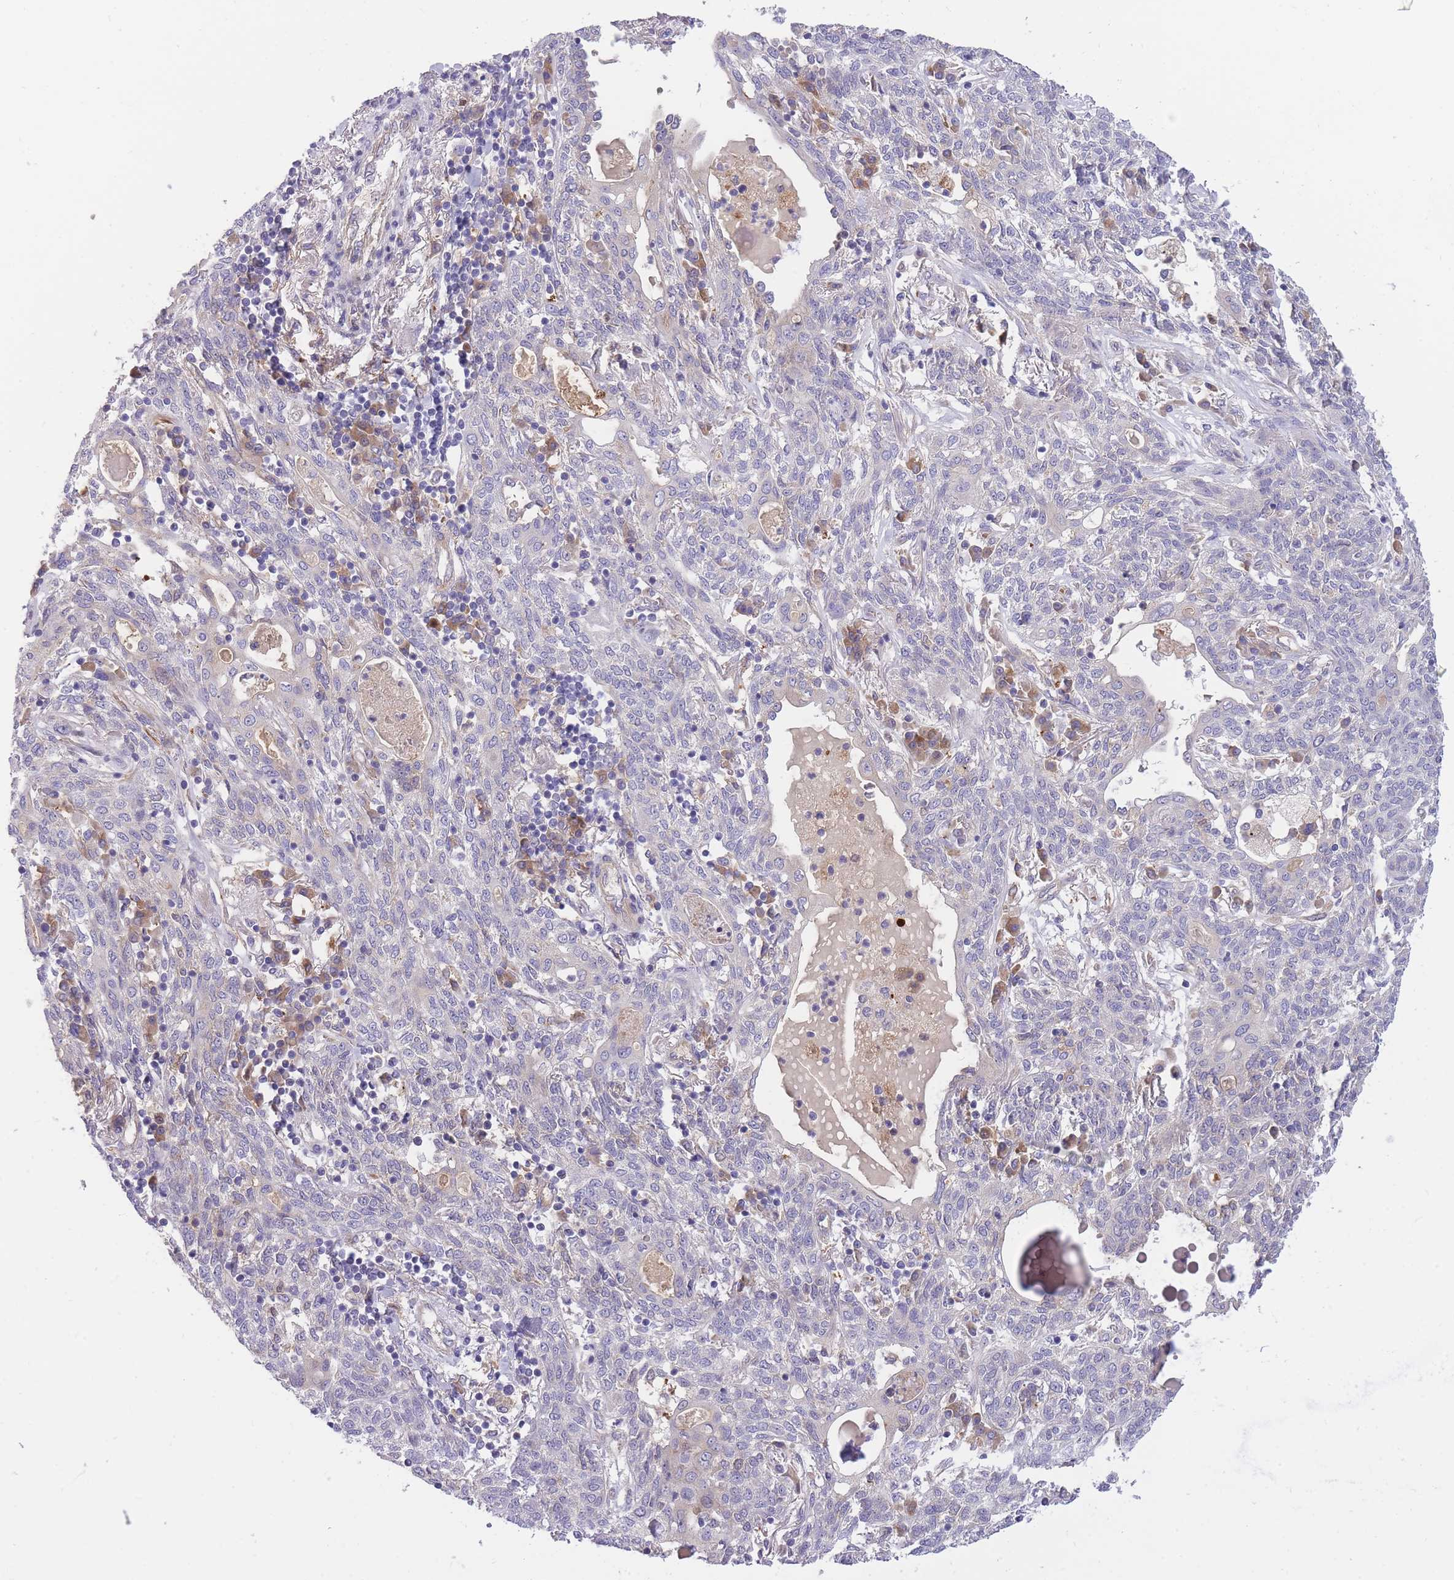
{"staining": {"intensity": "negative", "quantity": "none", "location": "none"}, "tissue": "lung cancer", "cell_type": "Tumor cells", "image_type": "cancer", "snomed": [{"axis": "morphology", "description": "Squamous cell carcinoma, NOS"}, {"axis": "topography", "description": "Lung"}], "caption": "Squamous cell carcinoma (lung) was stained to show a protein in brown. There is no significant expression in tumor cells.", "gene": "CRYGN", "patient": {"sex": "female", "age": 70}}